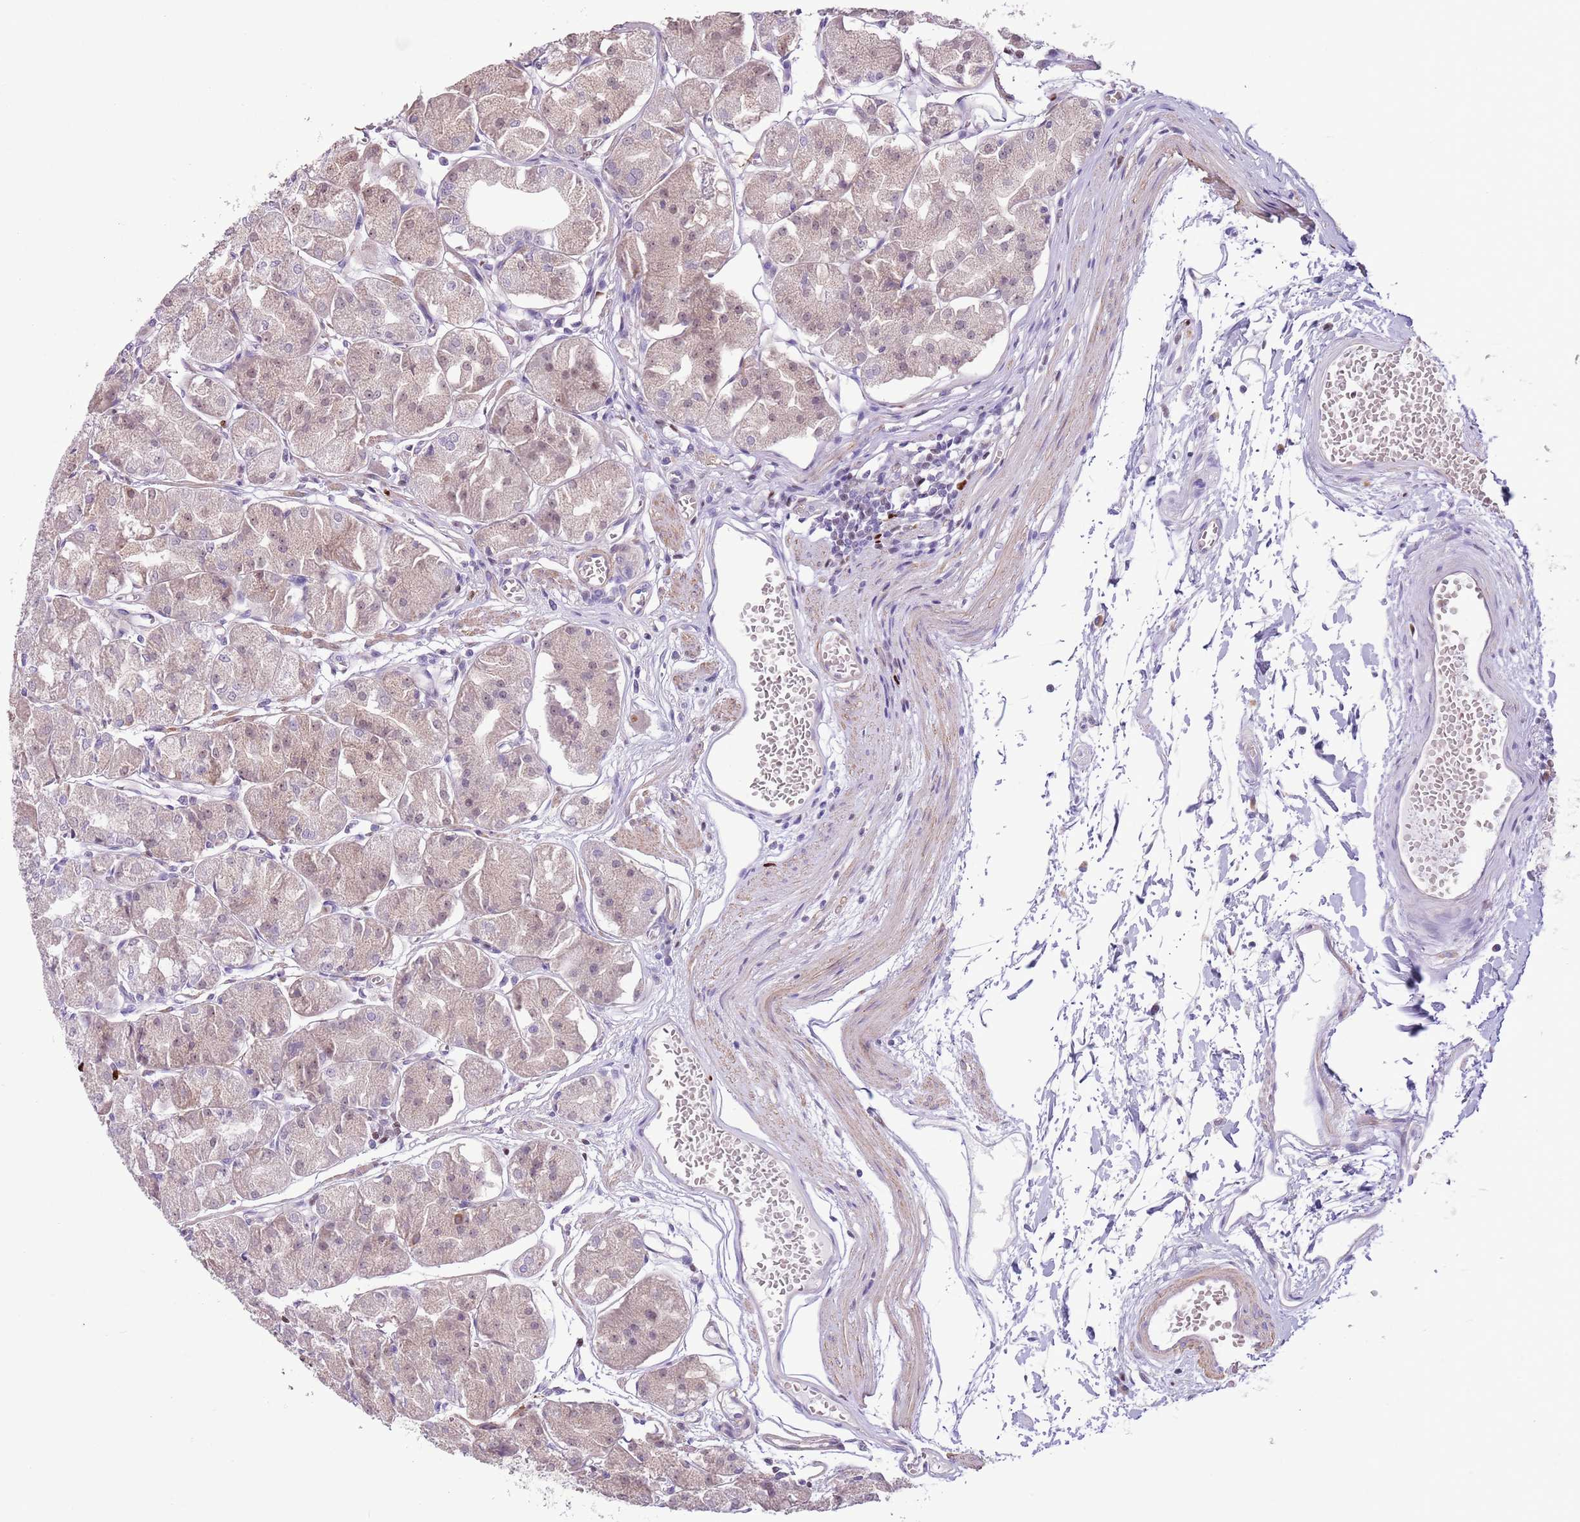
{"staining": {"intensity": "weak", "quantity": "25%-75%", "location": "cytoplasmic/membranous,nuclear"}, "tissue": "stomach", "cell_type": "Glandular cells", "image_type": "normal", "snomed": [{"axis": "morphology", "description": "Normal tissue, NOS"}, {"axis": "topography", "description": "Stomach"}], "caption": "DAB immunohistochemical staining of normal stomach shows weak cytoplasmic/membranous,nuclear protein staining in about 25%-75% of glandular cells. (DAB (3,3'-diaminobenzidine) IHC with brightfield microscopy, high magnification).", "gene": "SLC7A14", "patient": {"sex": "male", "age": 55}}